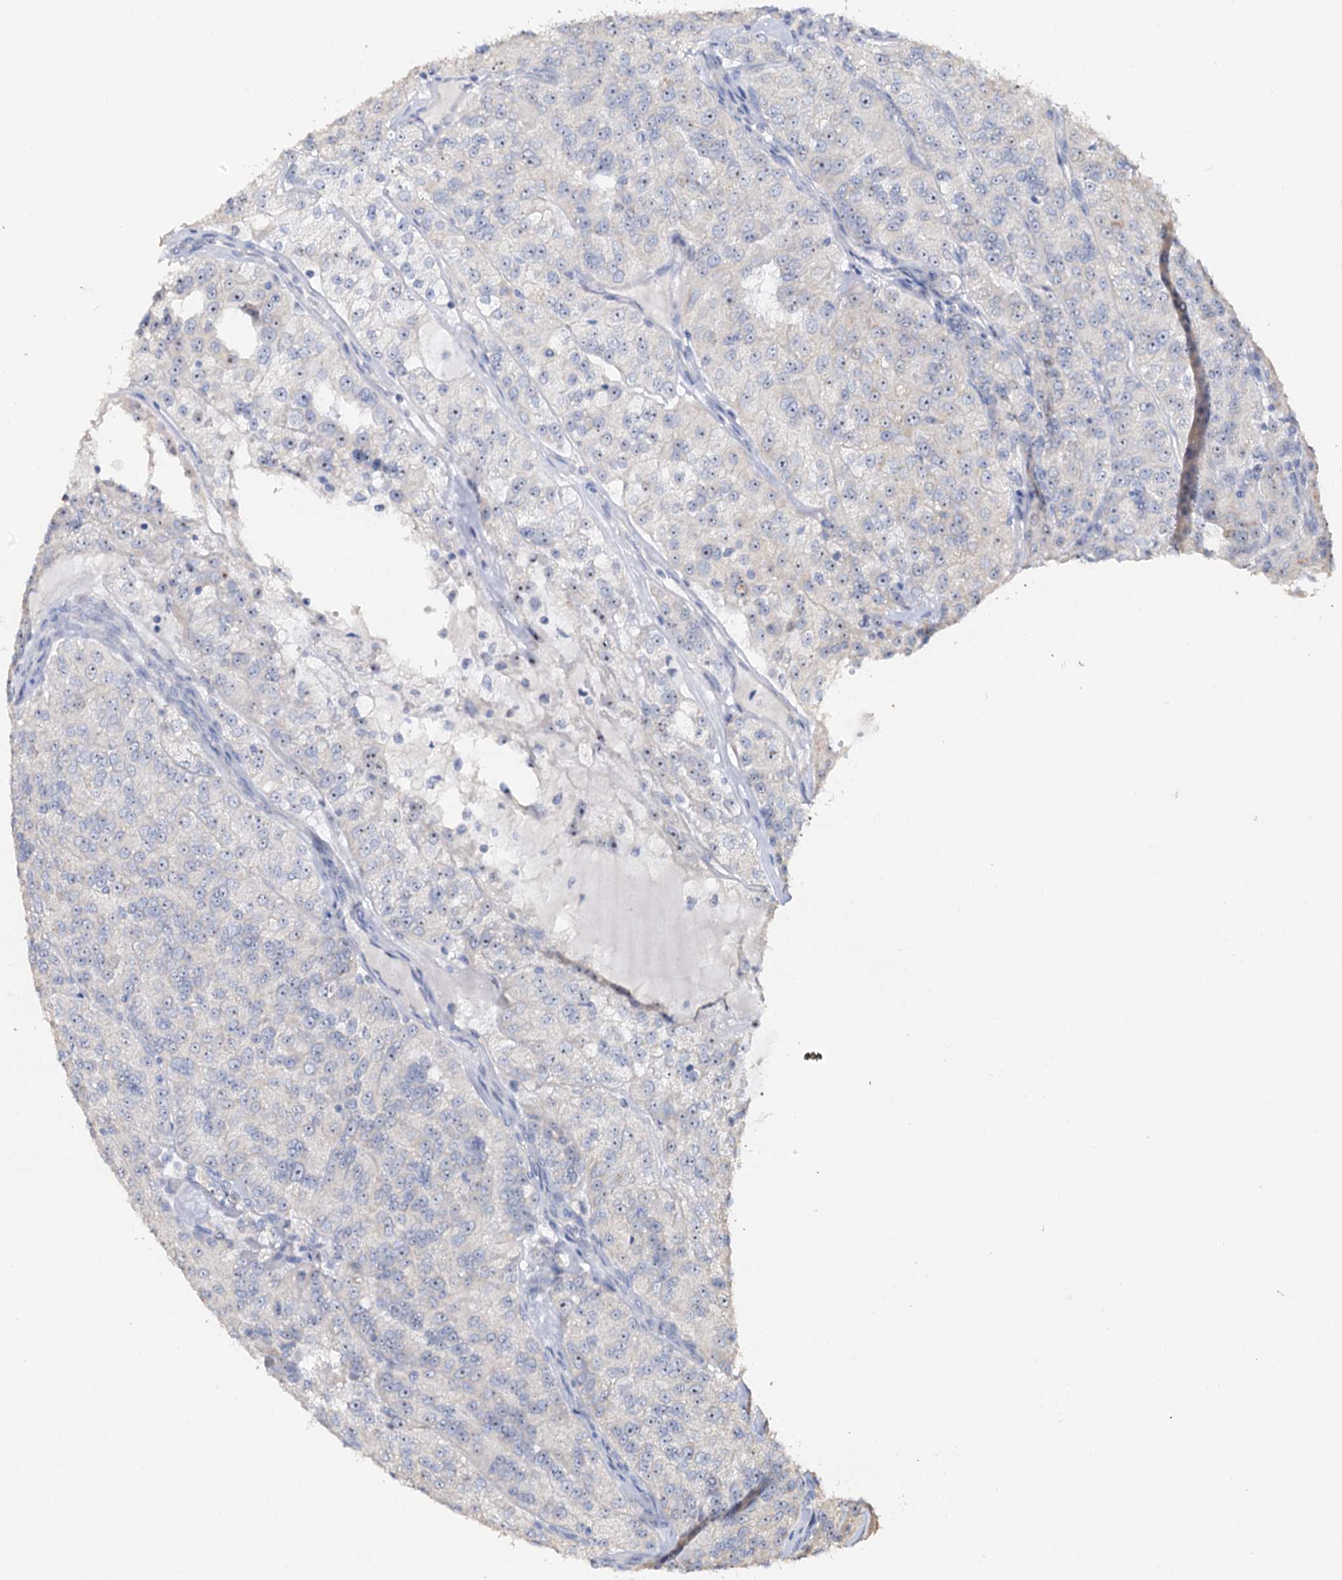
{"staining": {"intensity": "negative", "quantity": "none", "location": "none"}, "tissue": "renal cancer", "cell_type": "Tumor cells", "image_type": "cancer", "snomed": [{"axis": "morphology", "description": "Adenocarcinoma, NOS"}, {"axis": "topography", "description": "Kidney"}], "caption": "High power microscopy histopathology image of an immunohistochemistry photomicrograph of adenocarcinoma (renal), revealing no significant positivity in tumor cells.", "gene": "C2CD3", "patient": {"sex": "female", "age": 63}}